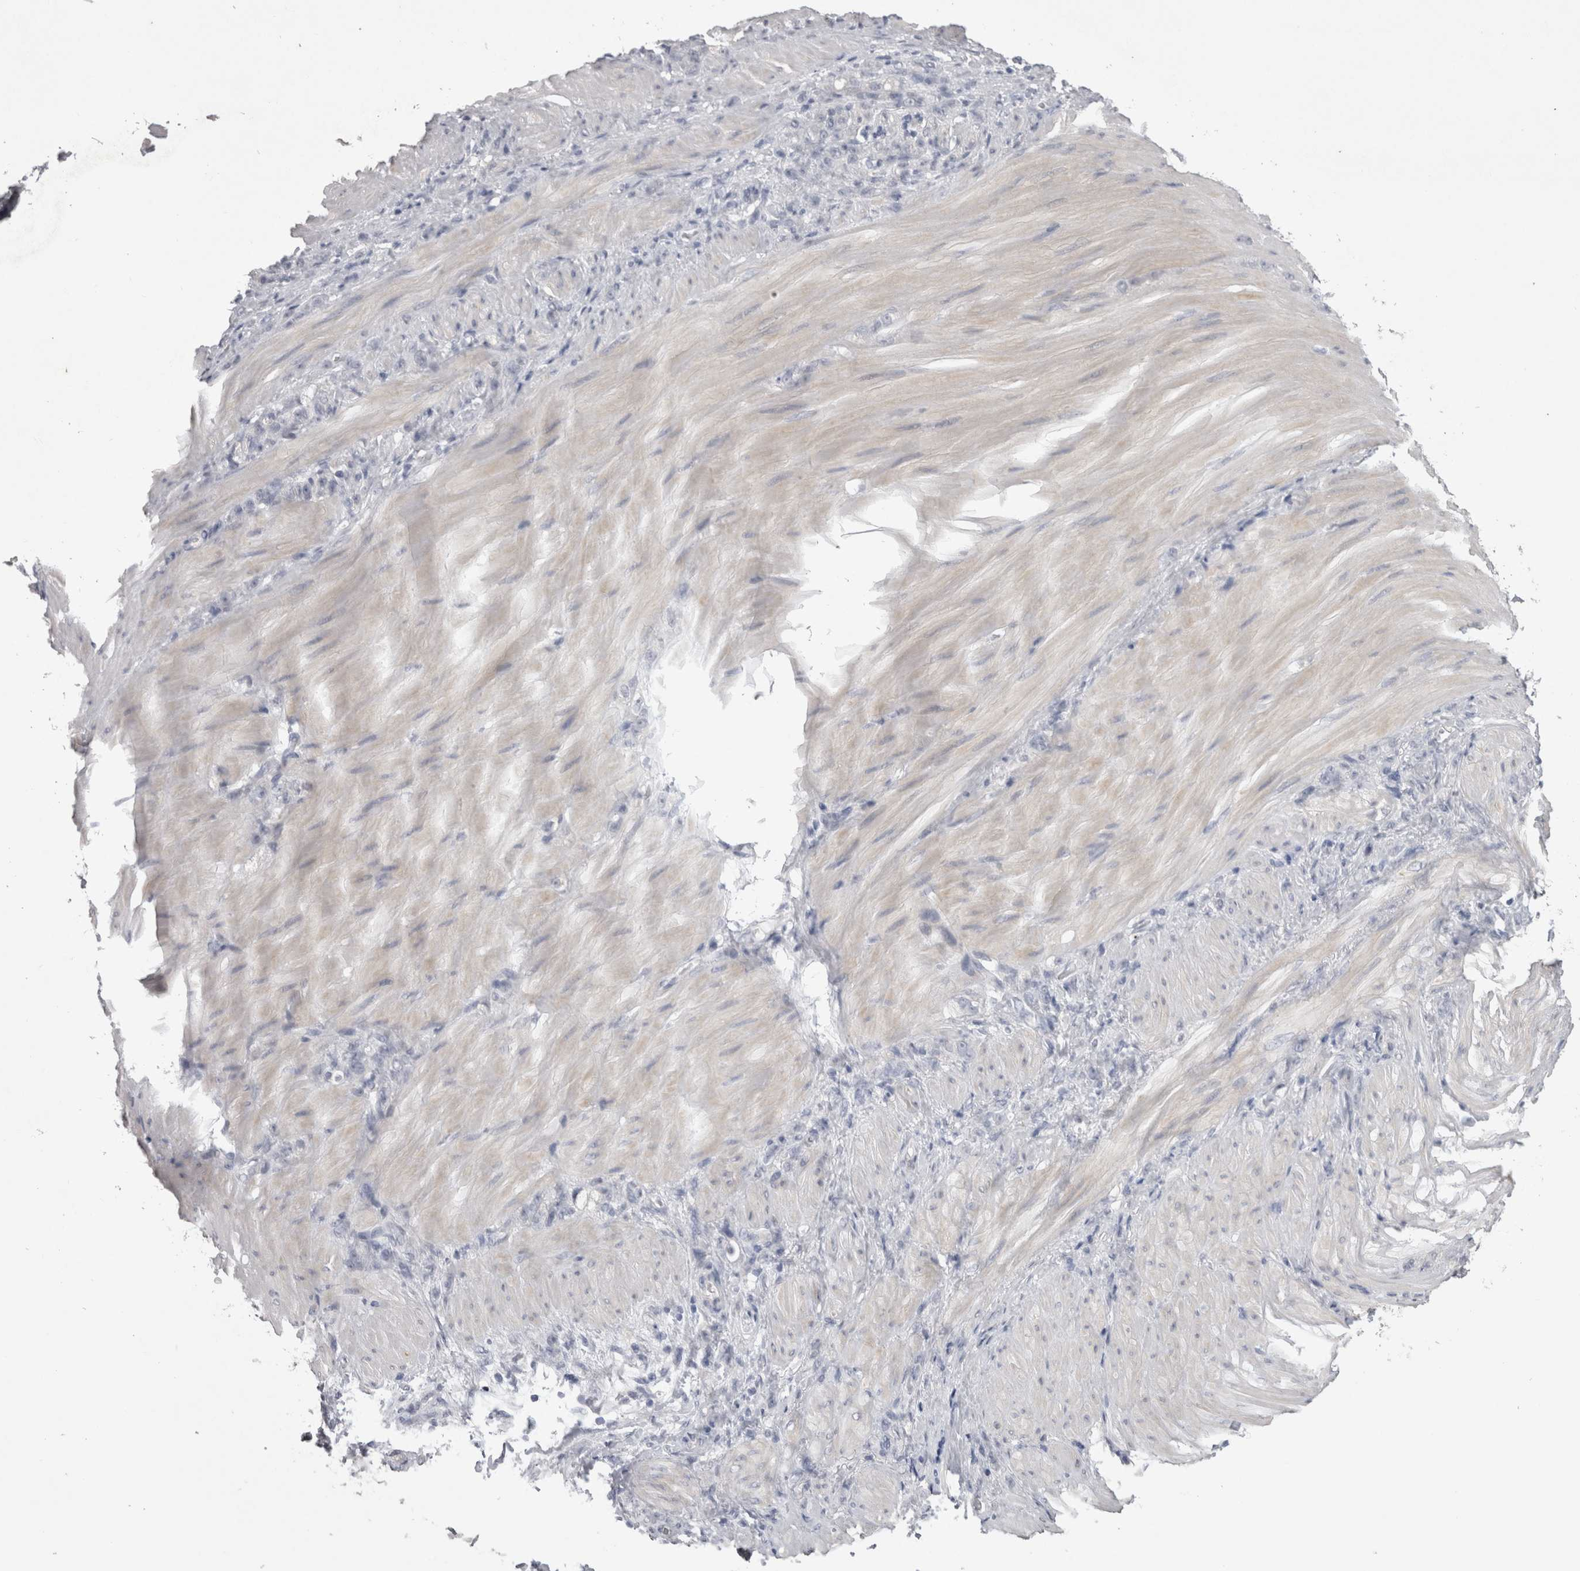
{"staining": {"intensity": "negative", "quantity": "none", "location": "none"}, "tissue": "stomach cancer", "cell_type": "Tumor cells", "image_type": "cancer", "snomed": [{"axis": "morphology", "description": "Normal tissue, NOS"}, {"axis": "morphology", "description": "Adenocarcinoma, NOS"}, {"axis": "topography", "description": "Stomach"}], "caption": "A histopathology image of human adenocarcinoma (stomach) is negative for staining in tumor cells.", "gene": "ADAM2", "patient": {"sex": "male", "age": 82}}